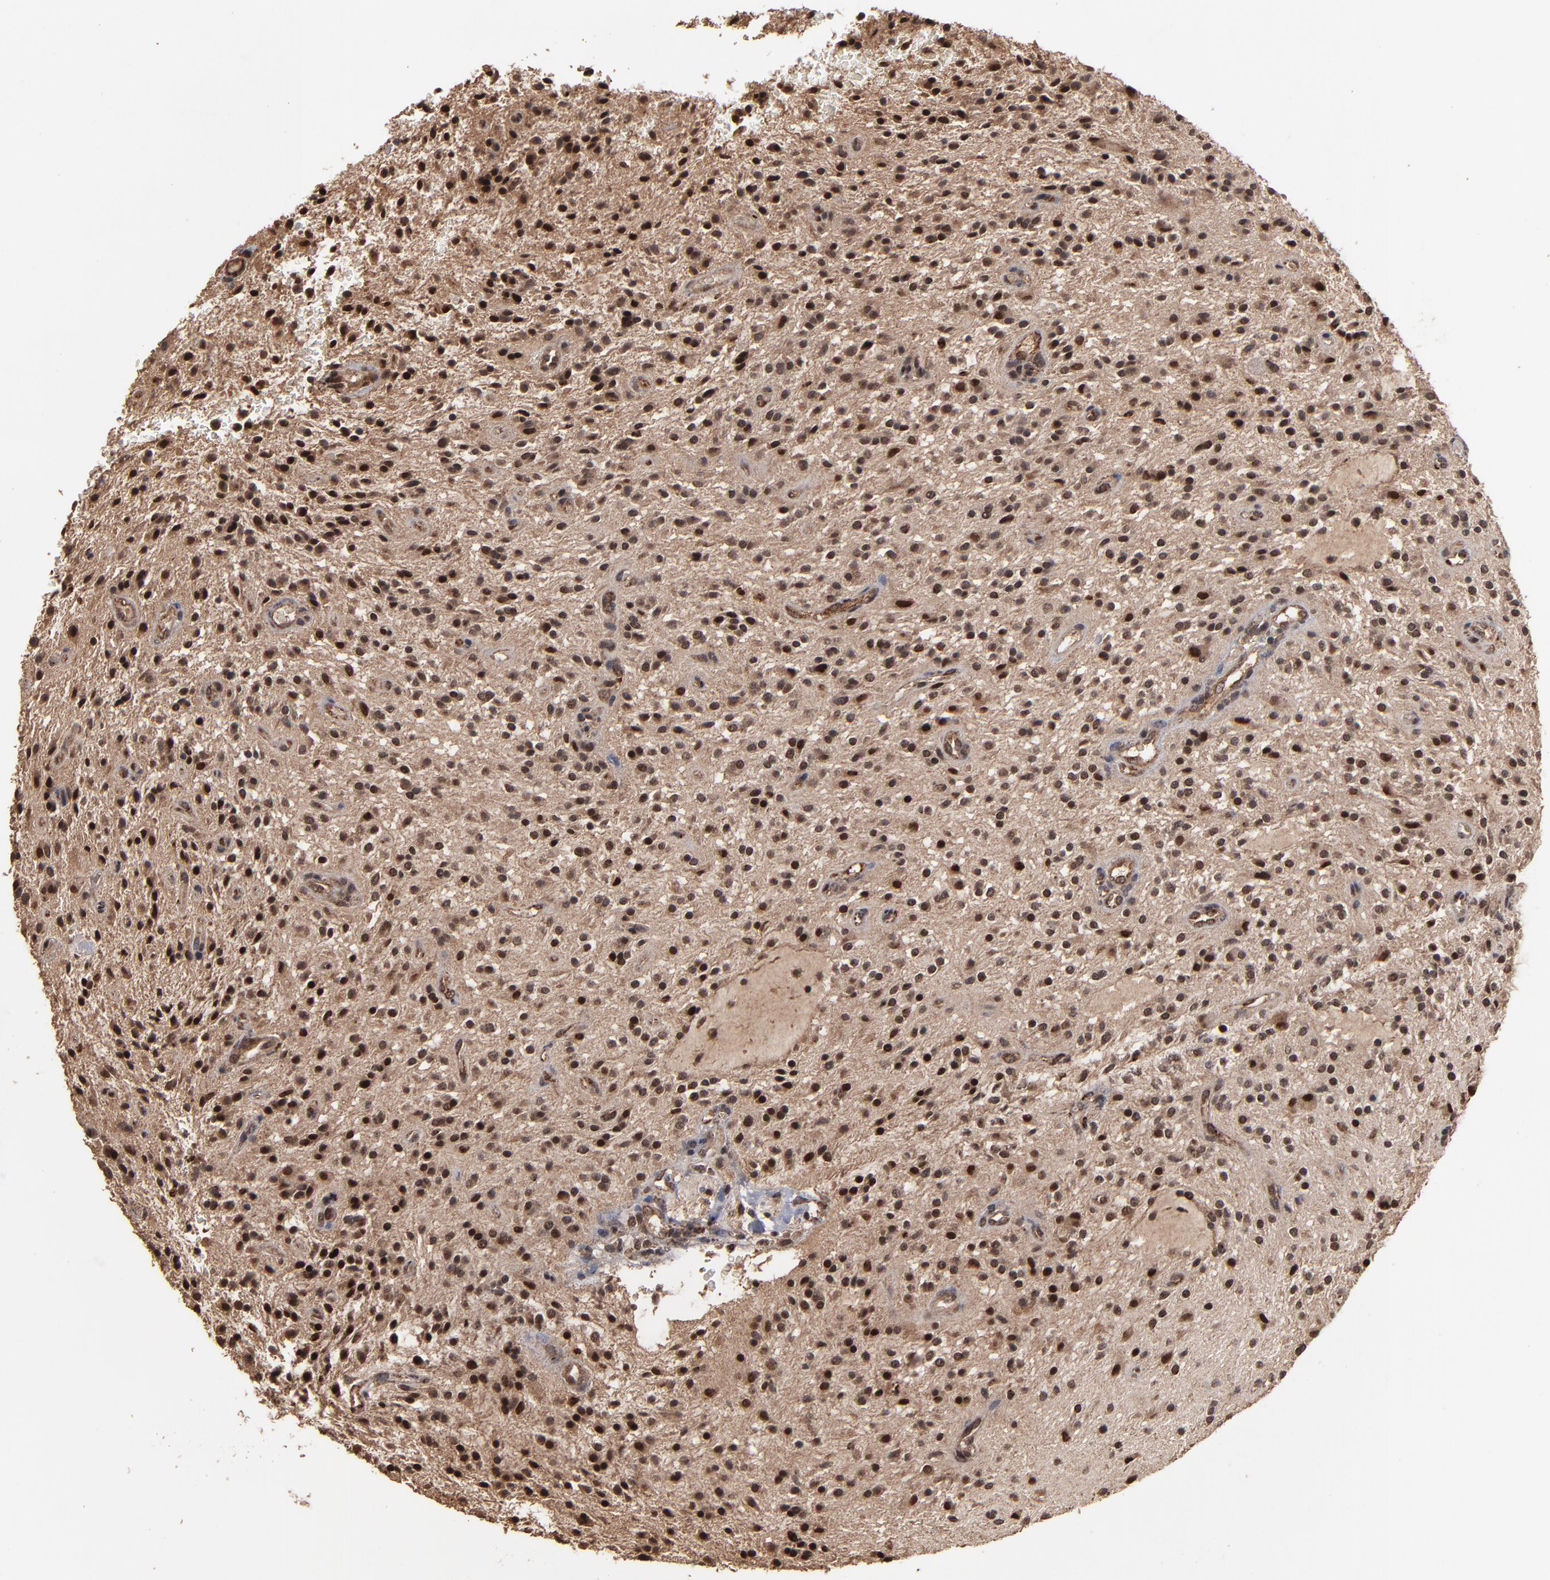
{"staining": {"intensity": "moderate", "quantity": ">75%", "location": "cytoplasmic/membranous,nuclear"}, "tissue": "glioma", "cell_type": "Tumor cells", "image_type": "cancer", "snomed": [{"axis": "morphology", "description": "Glioma, malignant, NOS"}, {"axis": "topography", "description": "Cerebellum"}], "caption": "DAB (3,3'-diaminobenzidine) immunohistochemical staining of malignant glioma shows moderate cytoplasmic/membranous and nuclear protein staining in about >75% of tumor cells. Nuclei are stained in blue.", "gene": "NXF2B", "patient": {"sex": "female", "age": 10}}